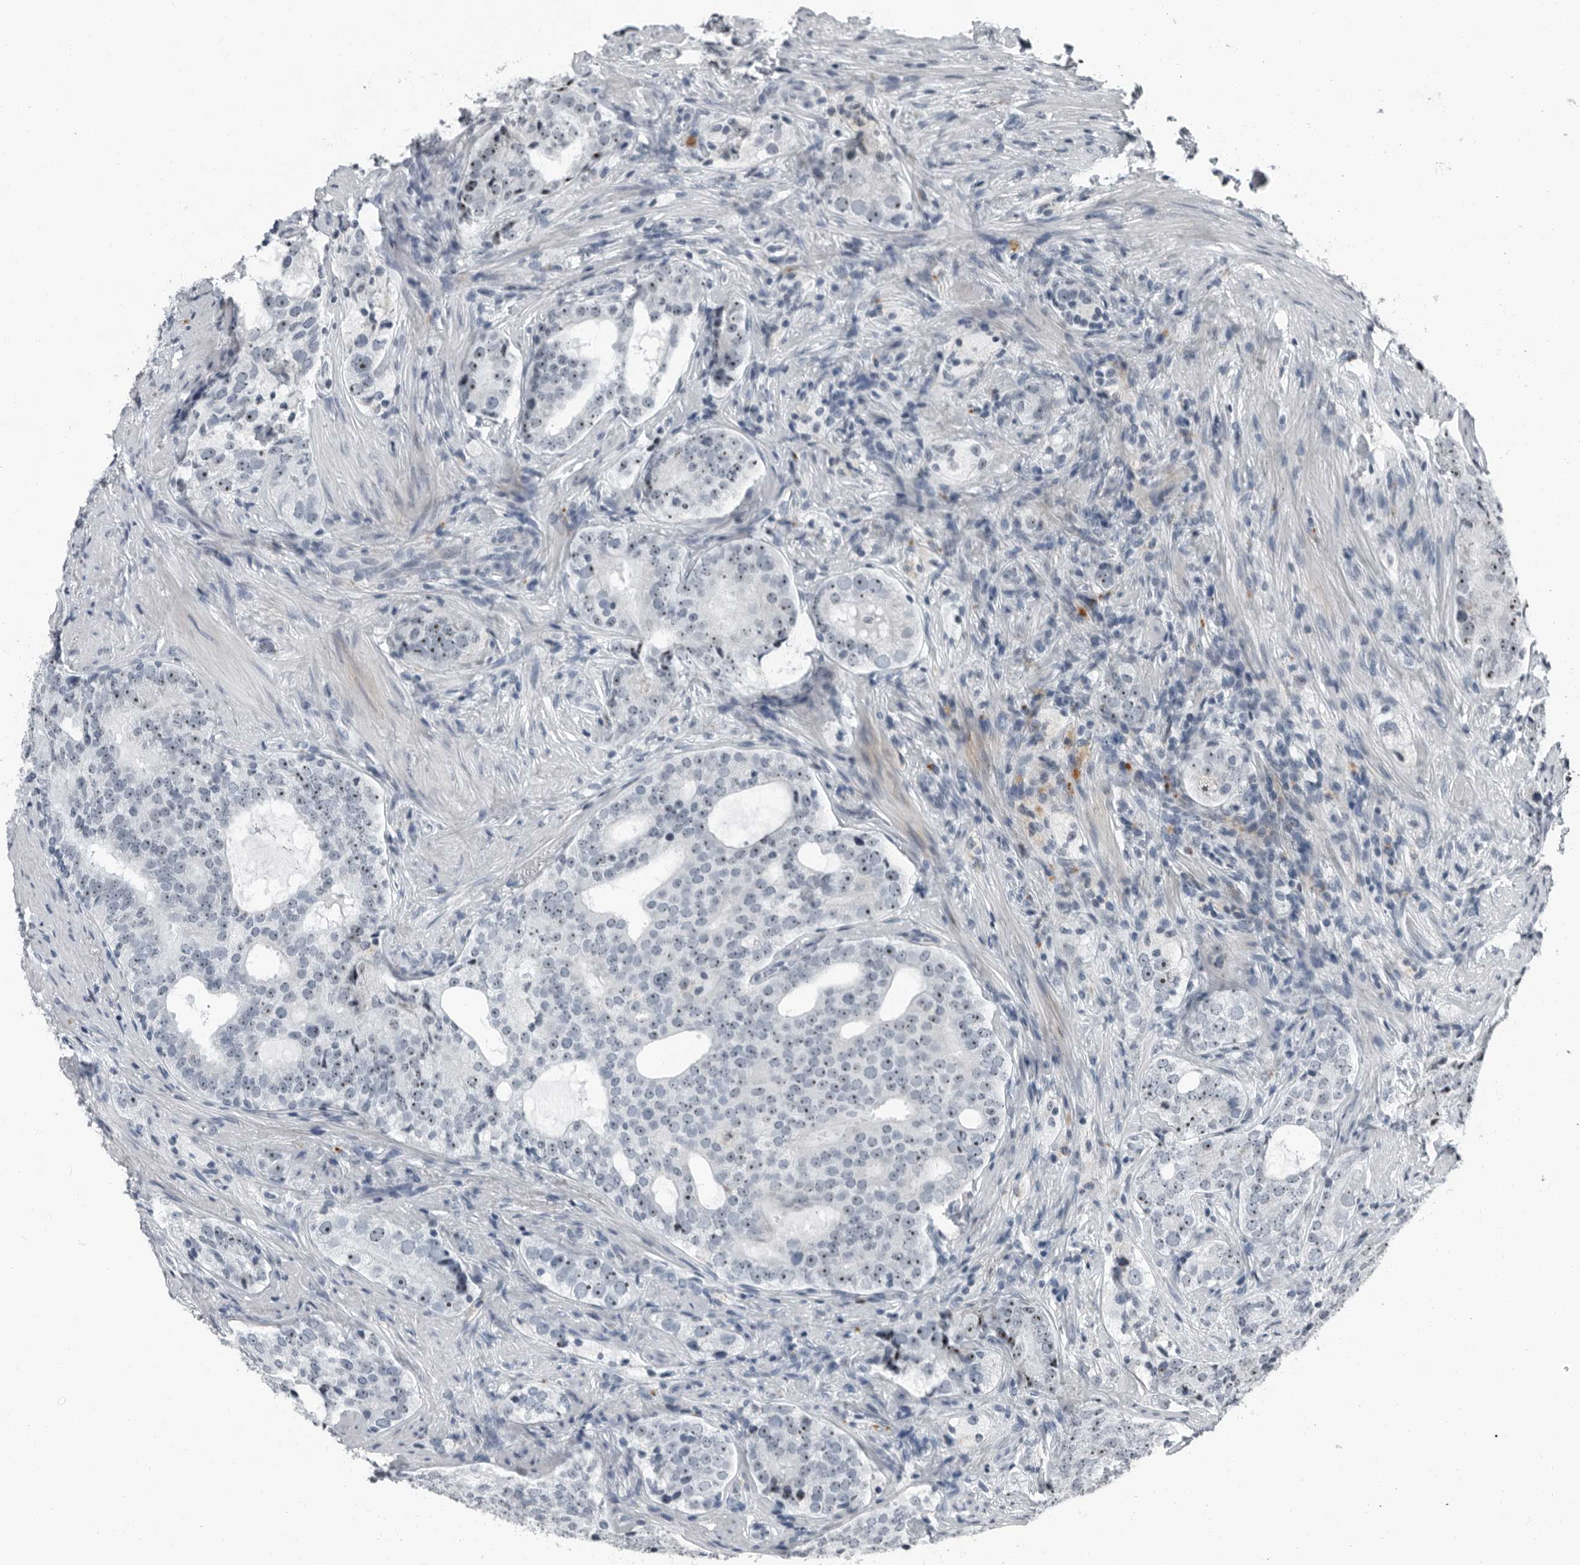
{"staining": {"intensity": "moderate", "quantity": "25%-75%", "location": "nuclear"}, "tissue": "prostate cancer", "cell_type": "Tumor cells", "image_type": "cancer", "snomed": [{"axis": "morphology", "description": "Adenocarcinoma, High grade"}, {"axis": "topography", "description": "Prostate"}], "caption": "DAB immunohistochemical staining of human prostate cancer shows moderate nuclear protein expression in approximately 25%-75% of tumor cells.", "gene": "PDCD11", "patient": {"sex": "male", "age": 56}}